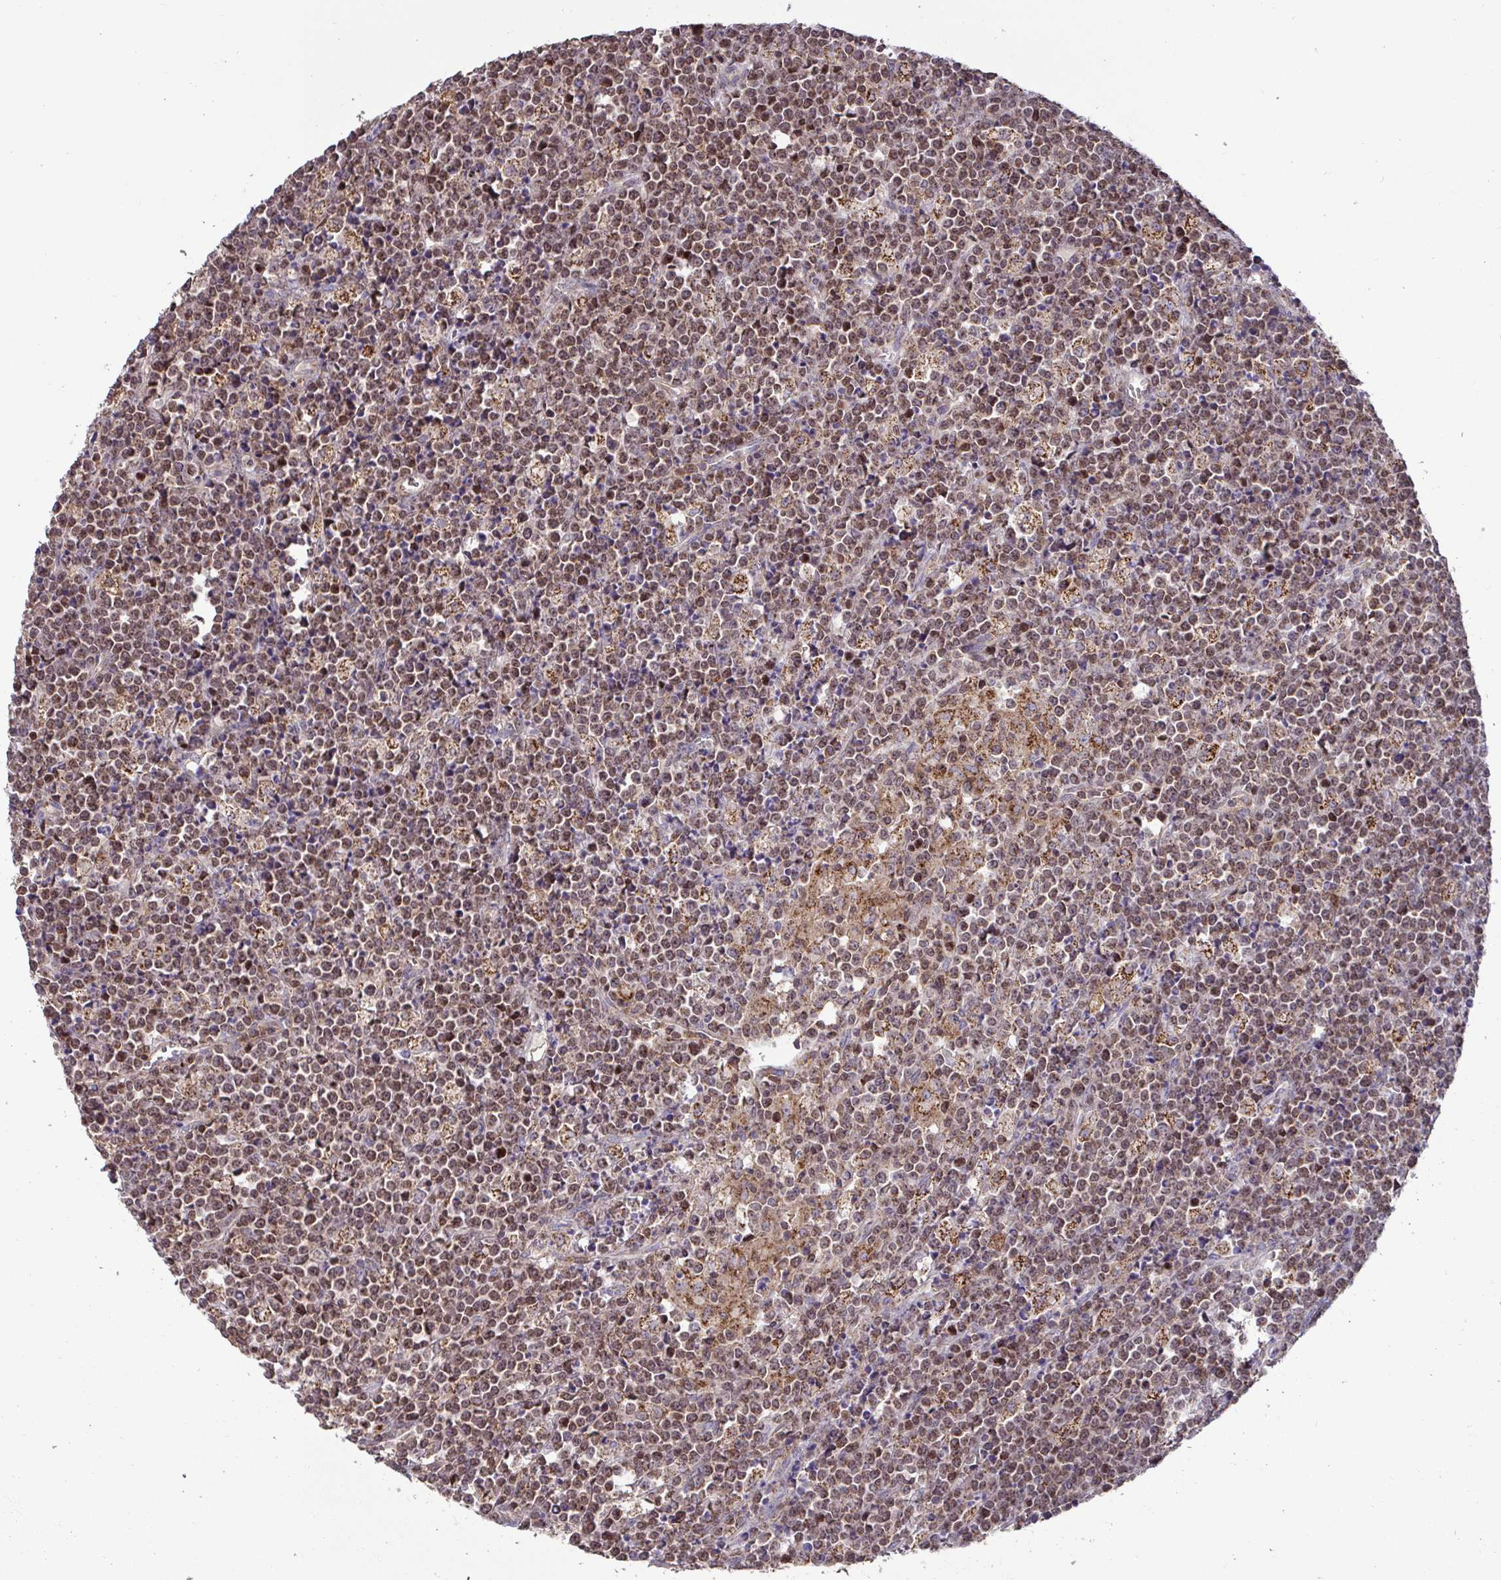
{"staining": {"intensity": "moderate", "quantity": ">75%", "location": "cytoplasmic/membranous,nuclear"}, "tissue": "lymphoma", "cell_type": "Tumor cells", "image_type": "cancer", "snomed": [{"axis": "morphology", "description": "Malignant lymphoma, non-Hodgkin's type, High grade"}, {"axis": "topography", "description": "Ovary"}], "caption": "Protein analysis of lymphoma tissue exhibits moderate cytoplasmic/membranous and nuclear staining in approximately >75% of tumor cells.", "gene": "SPRY1", "patient": {"sex": "female", "age": 56}}